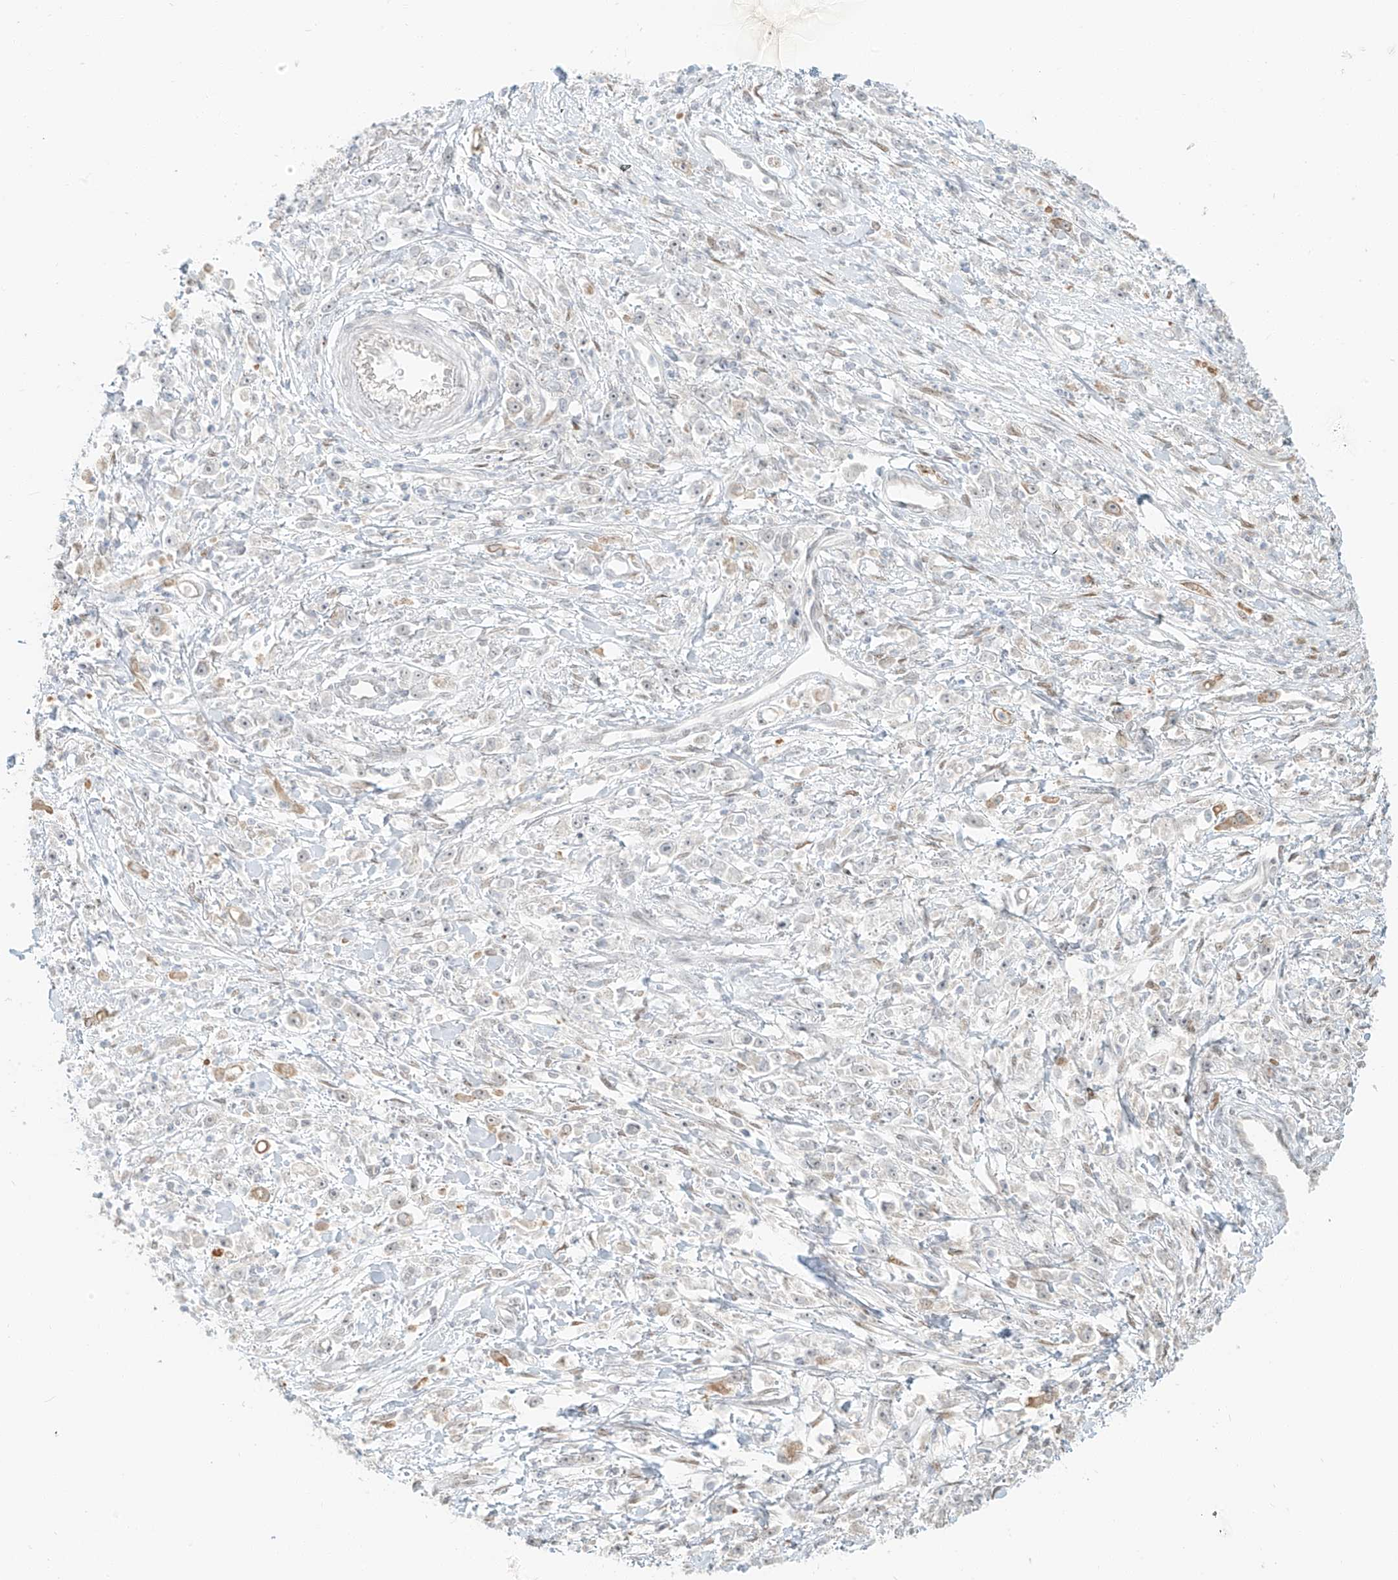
{"staining": {"intensity": "negative", "quantity": "none", "location": "none"}, "tissue": "stomach cancer", "cell_type": "Tumor cells", "image_type": "cancer", "snomed": [{"axis": "morphology", "description": "Adenocarcinoma, NOS"}, {"axis": "topography", "description": "Stomach"}], "caption": "IHC of stomach cancer (adenocarcinoma) demonstrates no staining in tumor cells.", "gene": "ZNF774", "patient": {"sex": "female", "age": 59}}